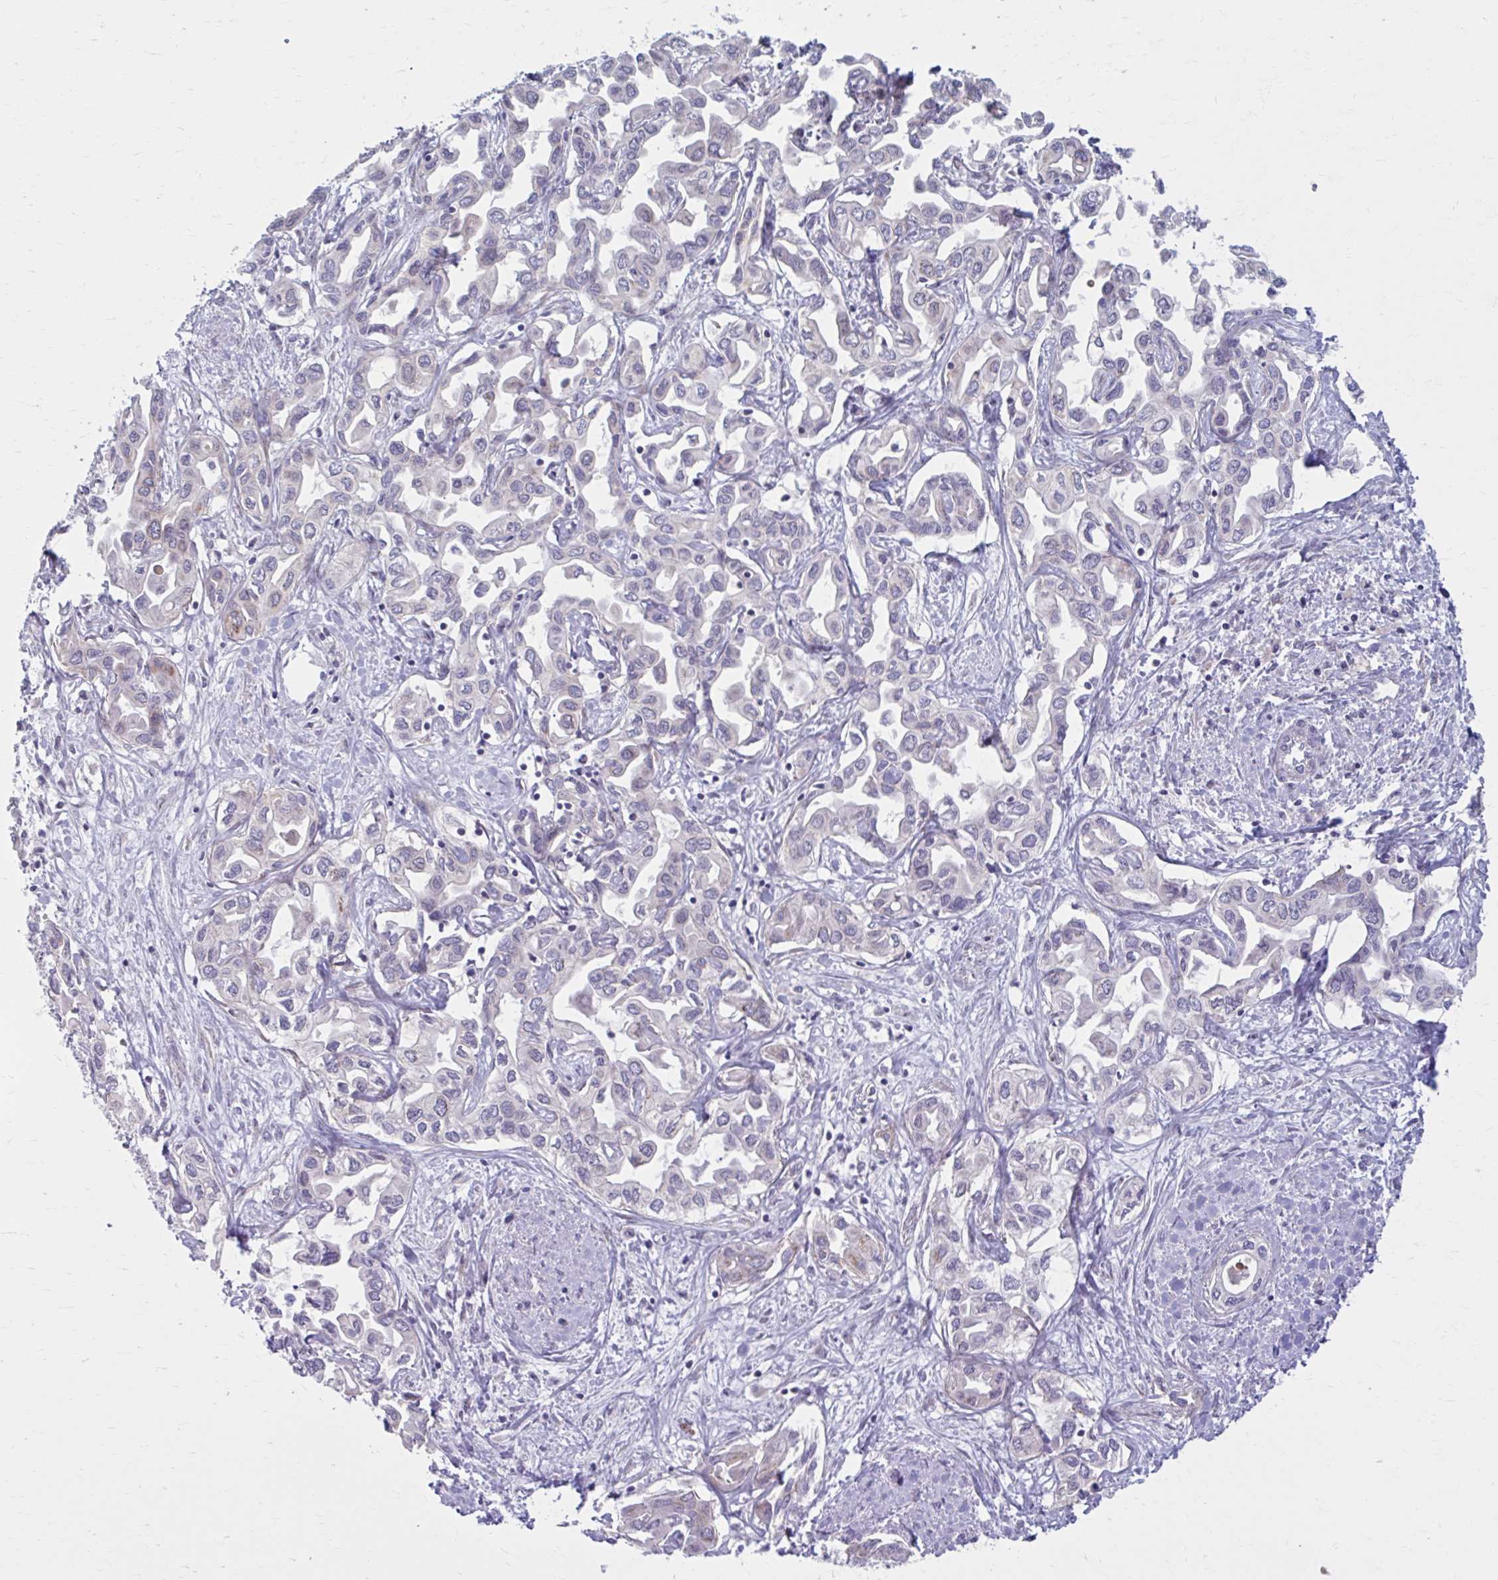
{"staining": {"intensity": "weak", "quantity": "<25%", "location": "cytoplasmic/membranous"}, "tissue": "liver cancer", "cell_type": "Tumor cells", "image_type": "cancer", "snomed": [{"axis": "morphology", "description": "Cholangiocarcinoma"}, {"axis": "topography", "description": "Liver"}], "caption": "Immunohistochemistry (IHC) of human cholangiocarcinoma (liver) displays no staining in tumor cells.", "gene": "CHST3", "patient": {"sex": "female", "age": 64}}